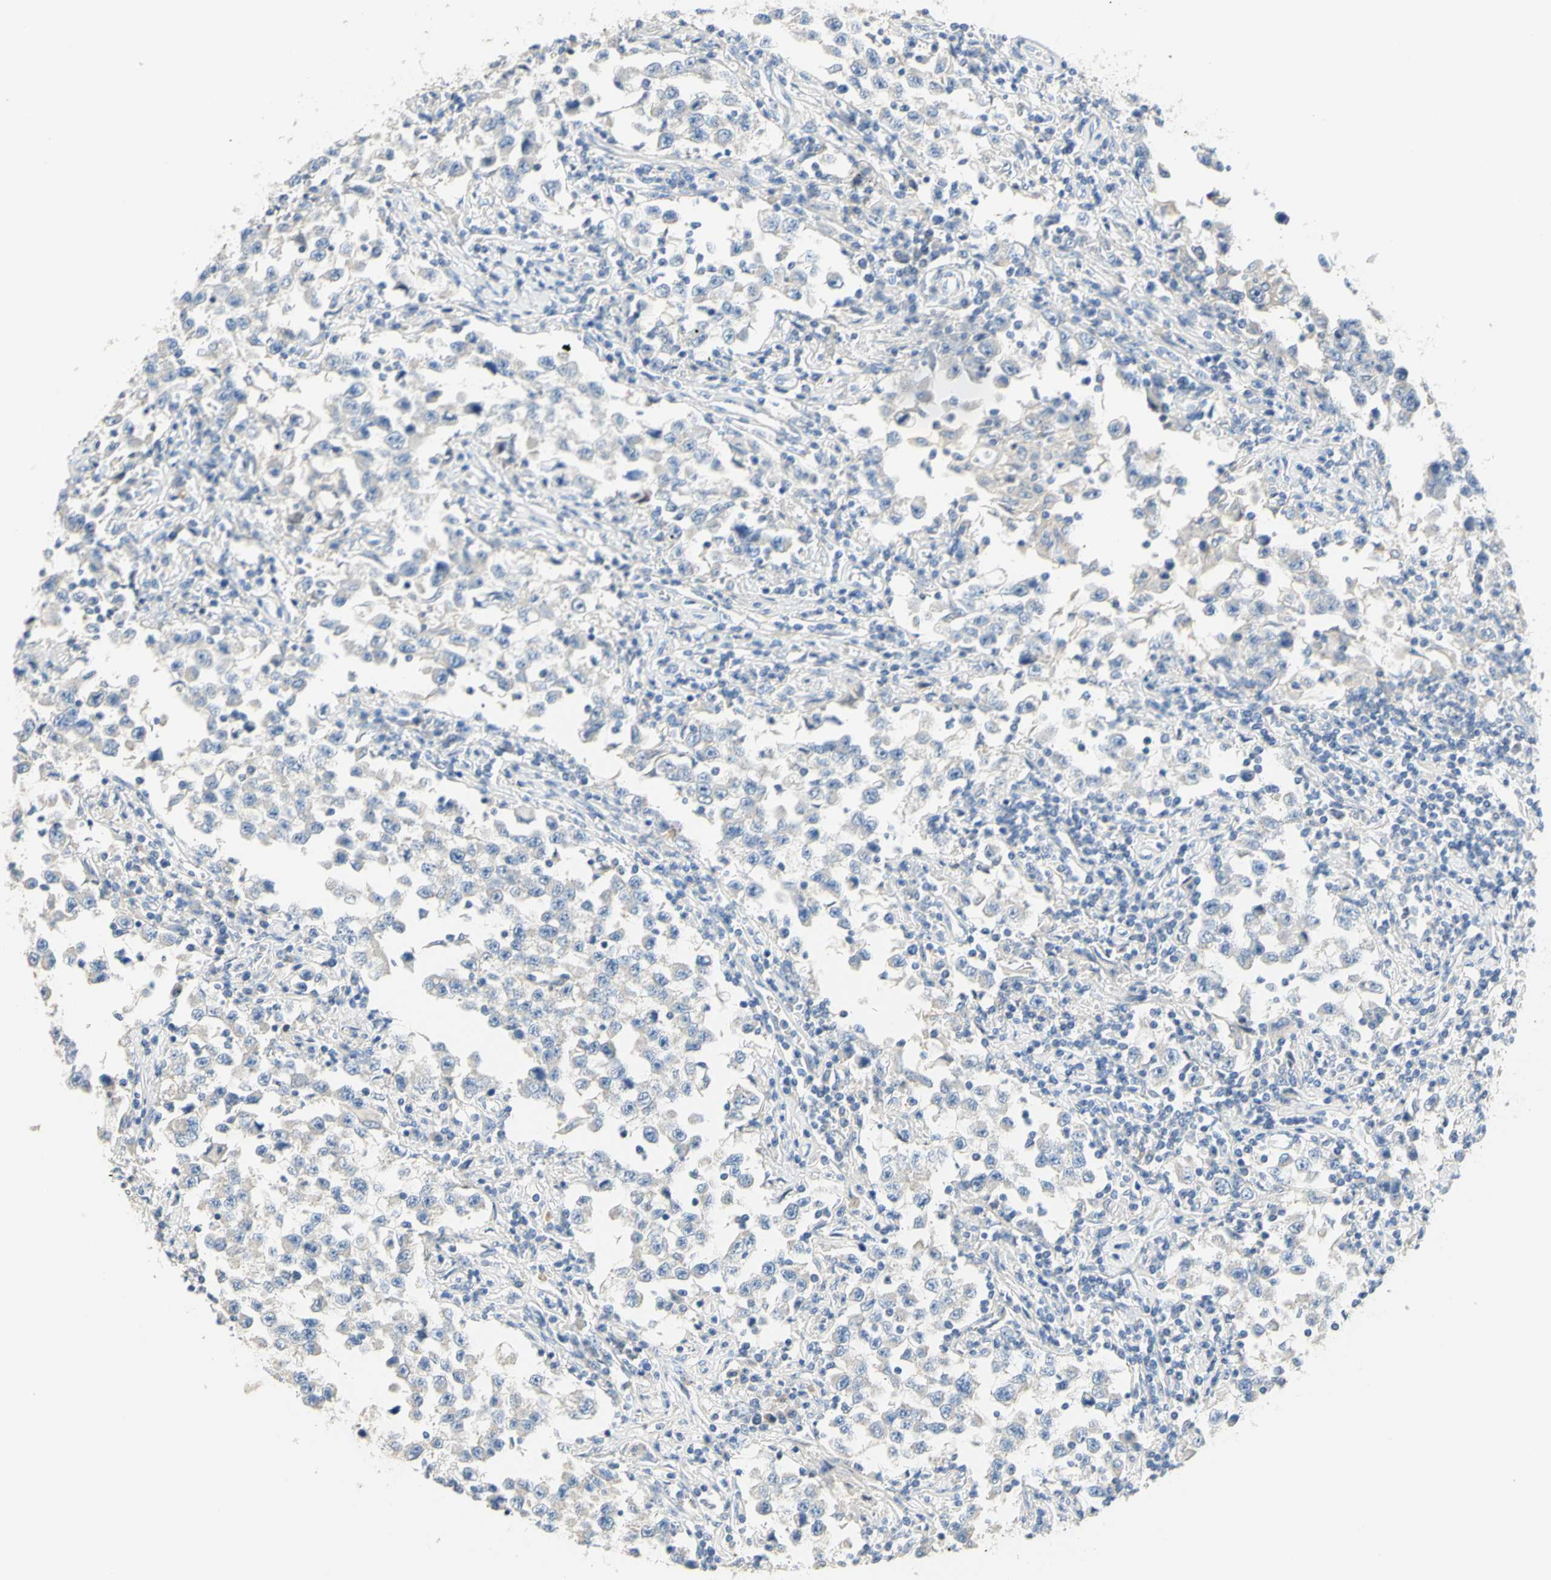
{"staining": {"intensity": "negative", "quantity": "none", "location": "none"}, "tissue": "testis cancer", "cell_type": "Tumor cells", "image_type": "cancer", "snomed": [{"axis": "morphology", "description": "Carcinoma, Embryonal, NOS"}, {"axis": "topography", "description": "Testis"}], "caption": "The micrograph reveals no significant staining in tumor cells of testis embryonal carcinoma. Nuclei are stained in blue.", "gene": "NECTIN4", "patient": {"sex": "male", "age": 21}}